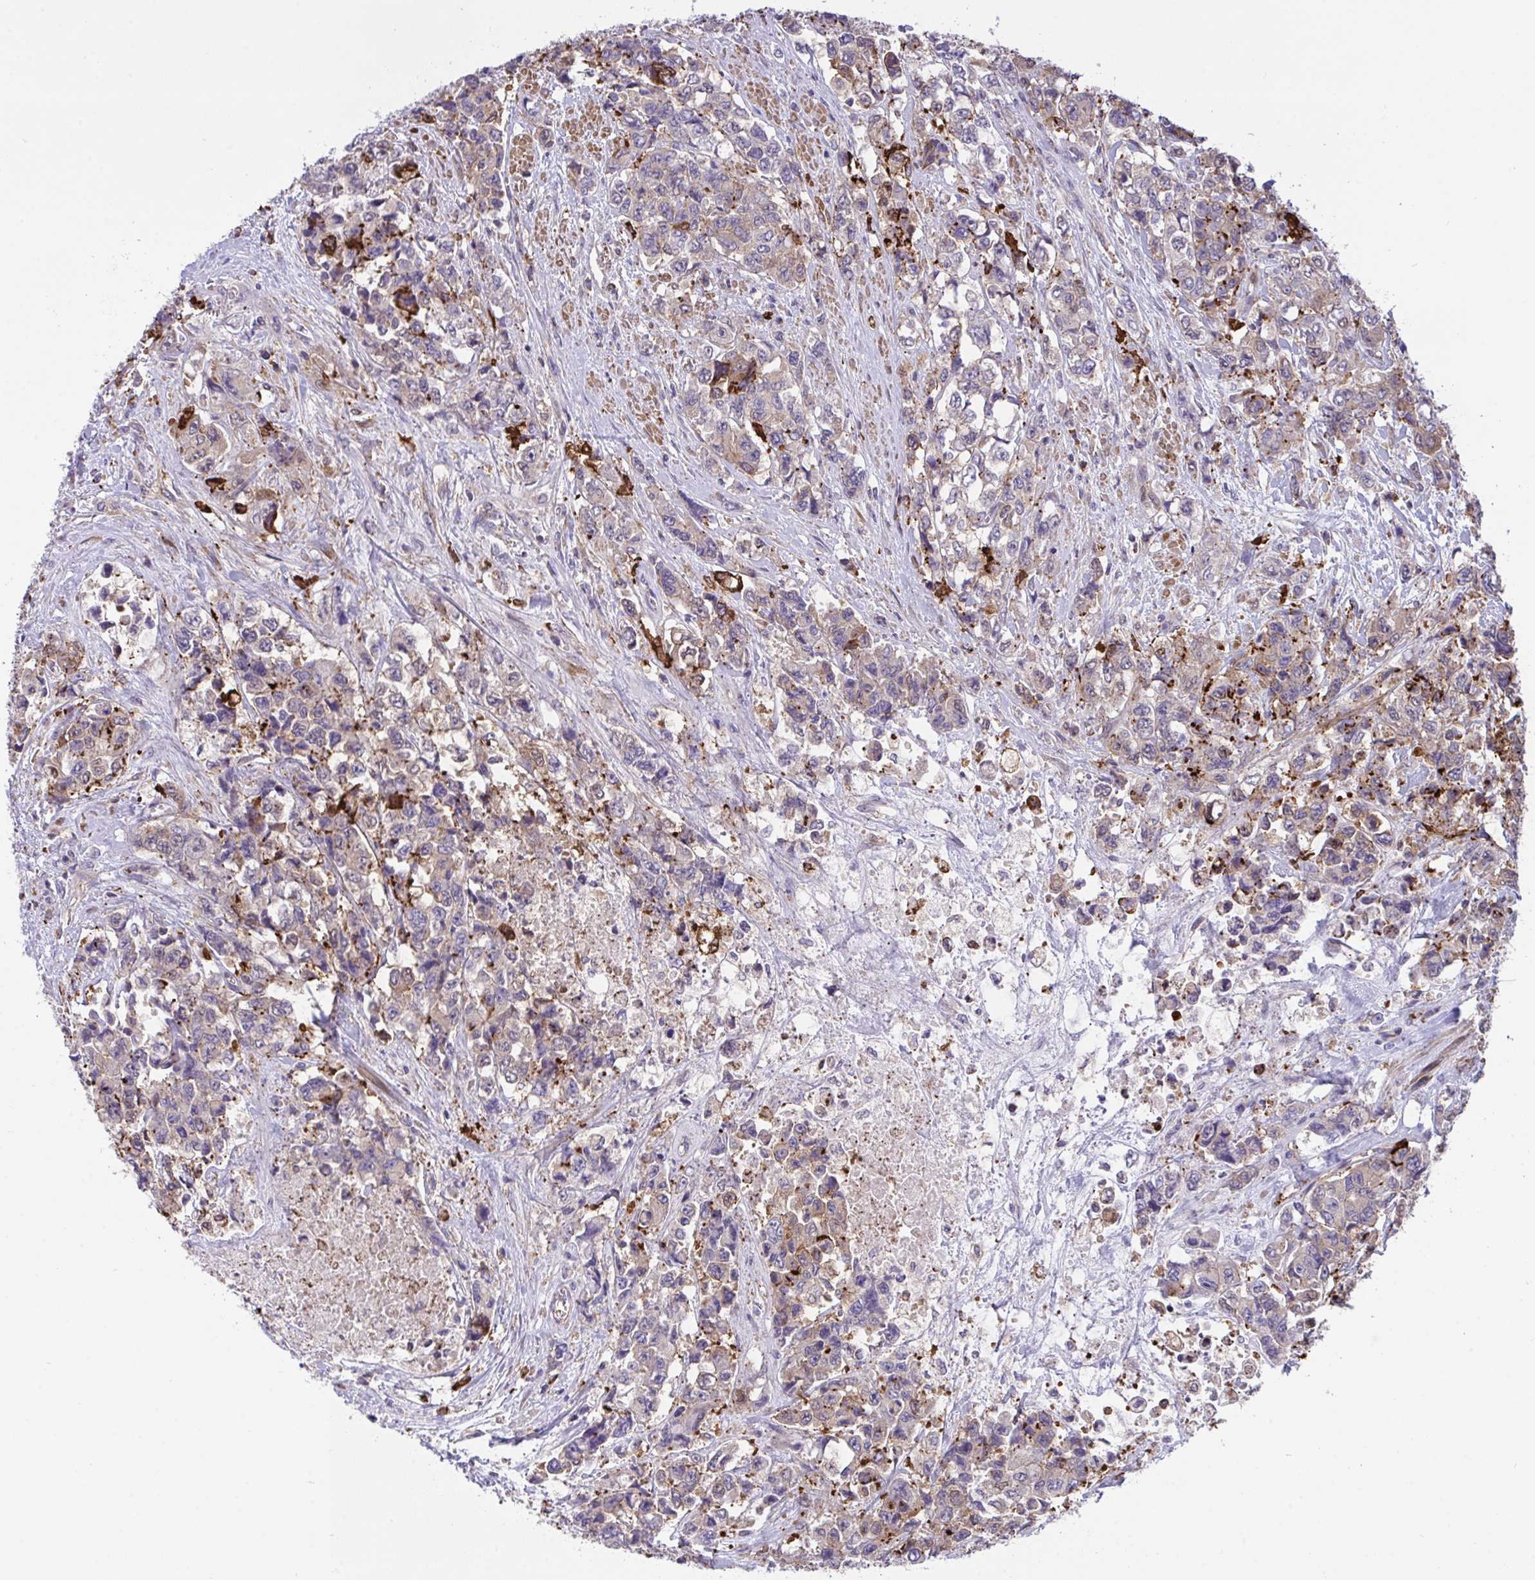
{"staining": {"intensity": "weak", "quantity": "25%-75%", "location": "cytoplasmic/membranous"}, "tissue": "urothelial cancer", "cell_type": "Tumor cells", "image_type": "cancer", "snomed": [{"axis": "morphology", "description": "Urothelial carcinoma, High grade"}, {"axis": "topography", "description": "Urinary bladder"}], "caption": "High-grade urothelial carcinoma was stained to show a protein in brown. There is low levels of weak cytoplasmic/membranous positivity in approximately 25%-75% of tumor cells.", "gene": "PPIH", "patient": {"sex": "female", "age": 78}}